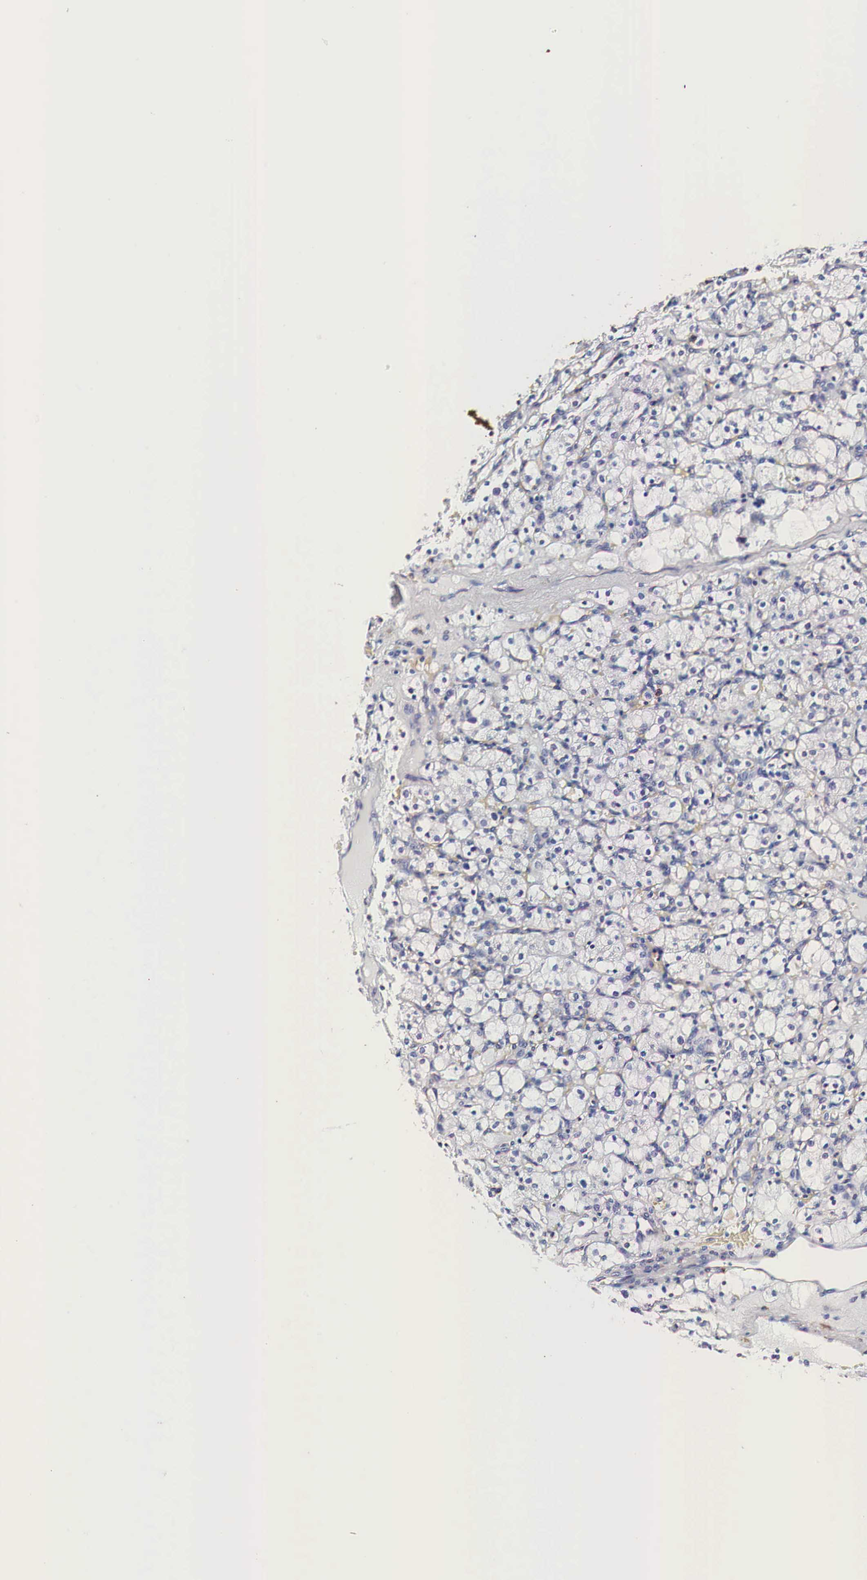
{"staining": {"intensity": "negative", "quantity": "none", "location": "none"}, "tissue": "renal cancer", "cell_type": "Tumor cells", "image_type": "cancer", "snomed": [{"axis": "morphology", "description": "Adenocarcinoma, NOS"}, {"axis": "topography", "description": "Kidney"}], "caption": "The image reveals no significant expression in tumor cells of adenocarcinoma (renal).", "gene": "CKAP4", "patient": {"sex": "female", "age": 83}}